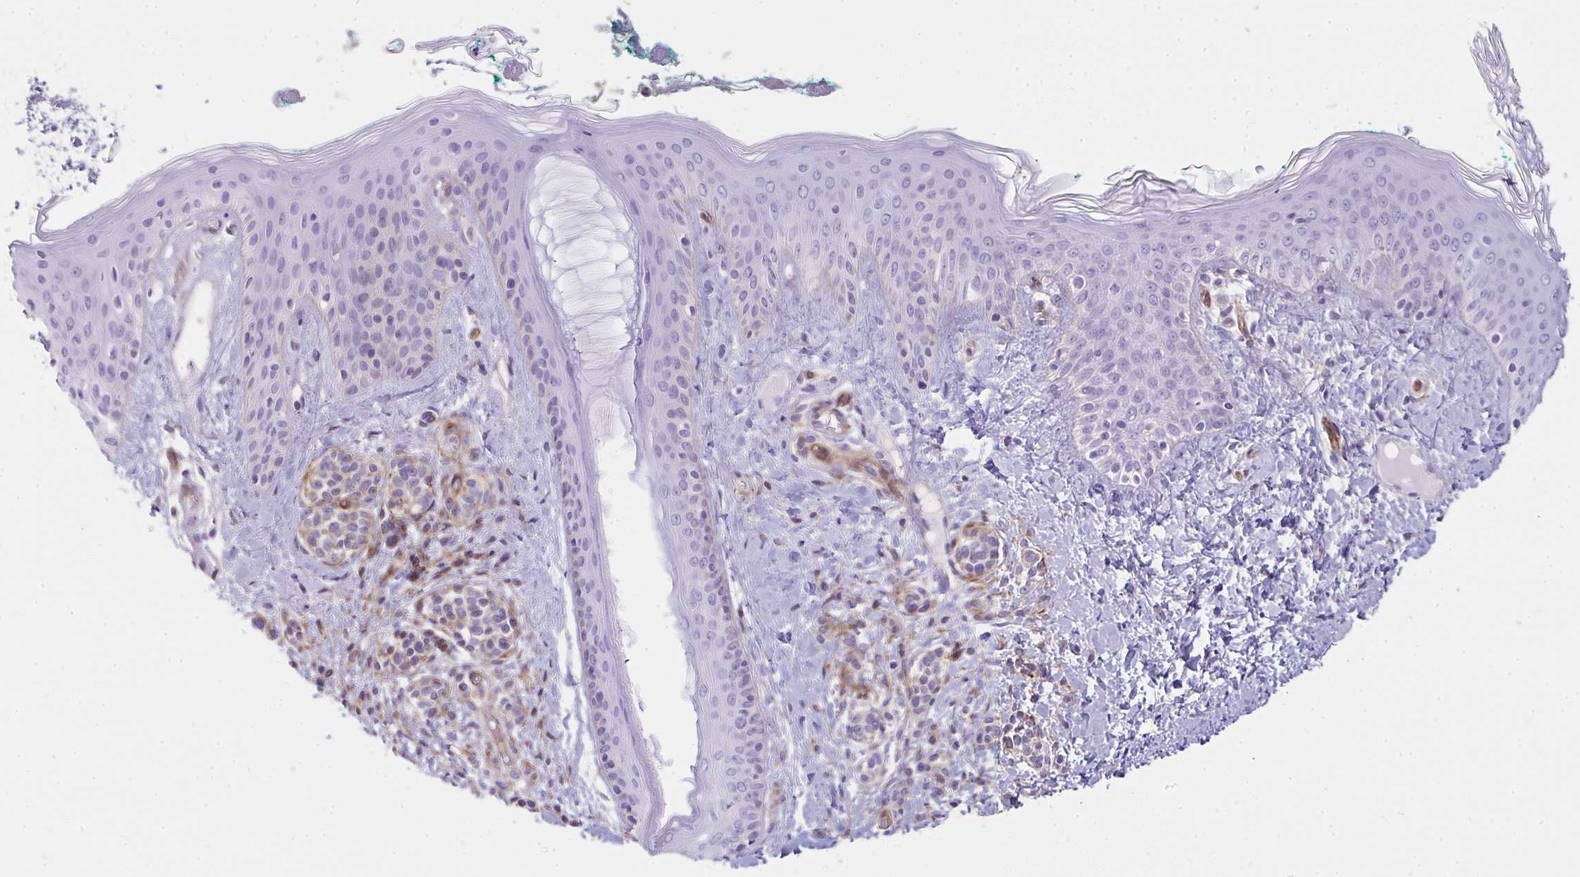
{"staining": {"intensity": "negative", "quantity": "none", "location": "none"}, "tissue": "skin", "cell_type": "Fibroblasts", "image_type": "normal", "snomed": [{"axis": "morphology", "description": "Normal tissue, NOS"}, {"axis": "topography", "description": "Skin"}], "caption": "This is a image of IHC staining of unremarkable skin, which shows no expression in fibroblasts.", "gene": "CDRT15", "patient": {"sex": "male", "age": 16}}